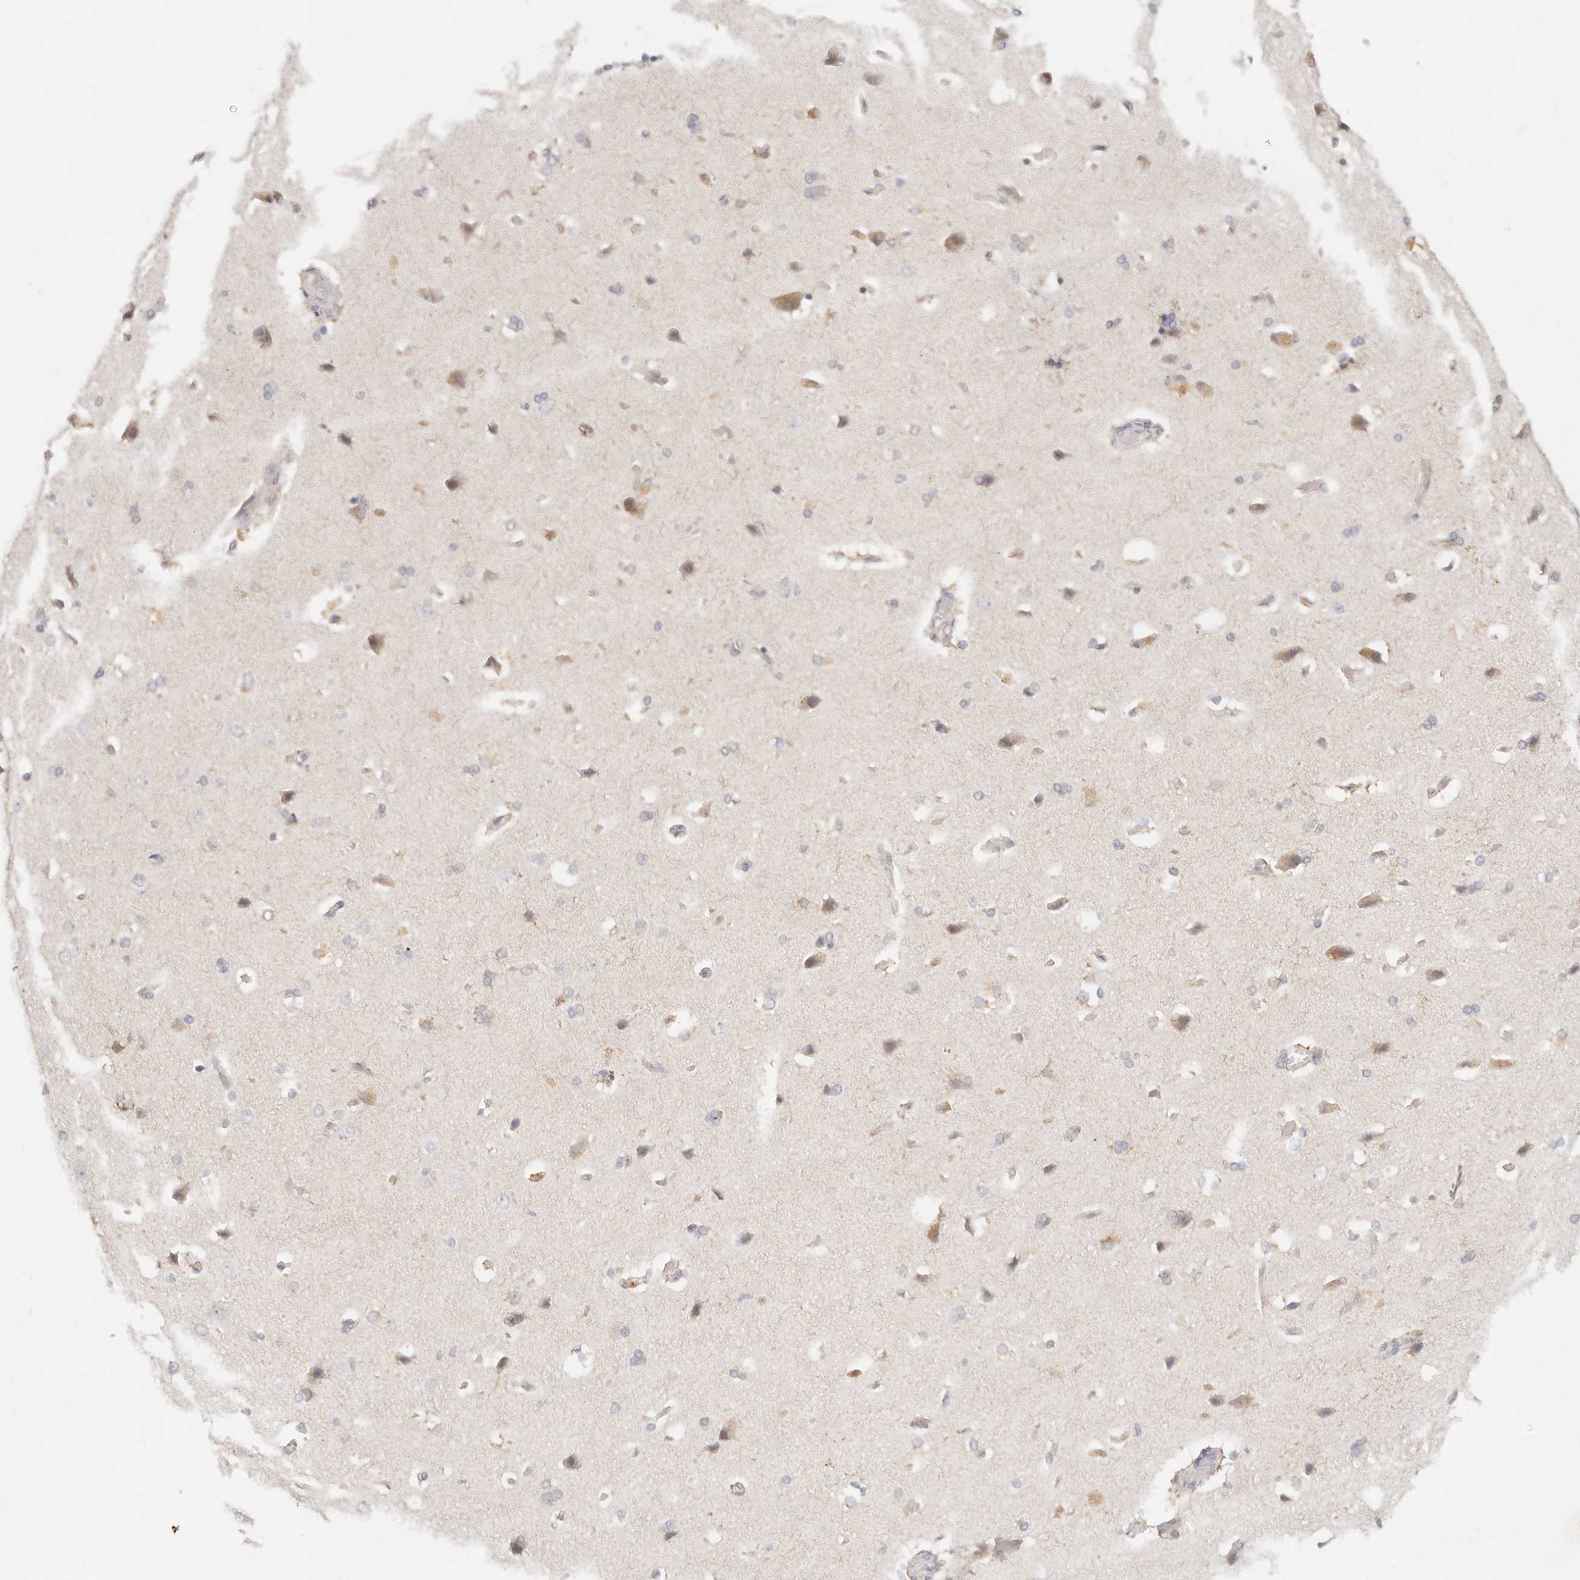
{"staining": {"intensity": "weak", "quantity": "25%-75%", "location": "cytoplasmic/membranous"}, "tissue": "cerebral cortex", "cell_type": "Endothelial cells", "image_type": "normal", "snomed": [{"axis": "morphology", "description": "Normal tissue, NOS"}, {"axis": "topography", "description": "Cerebral cortex"}], "caption": "Human cerebral cortex stained for a protein (brown) demonstrates weak cytoplasmic/membranous positive staining in approximately 25%-75% of endothelial cells.", "gene": "GPR156", "patient": {"sex": "male", "age": 62}}